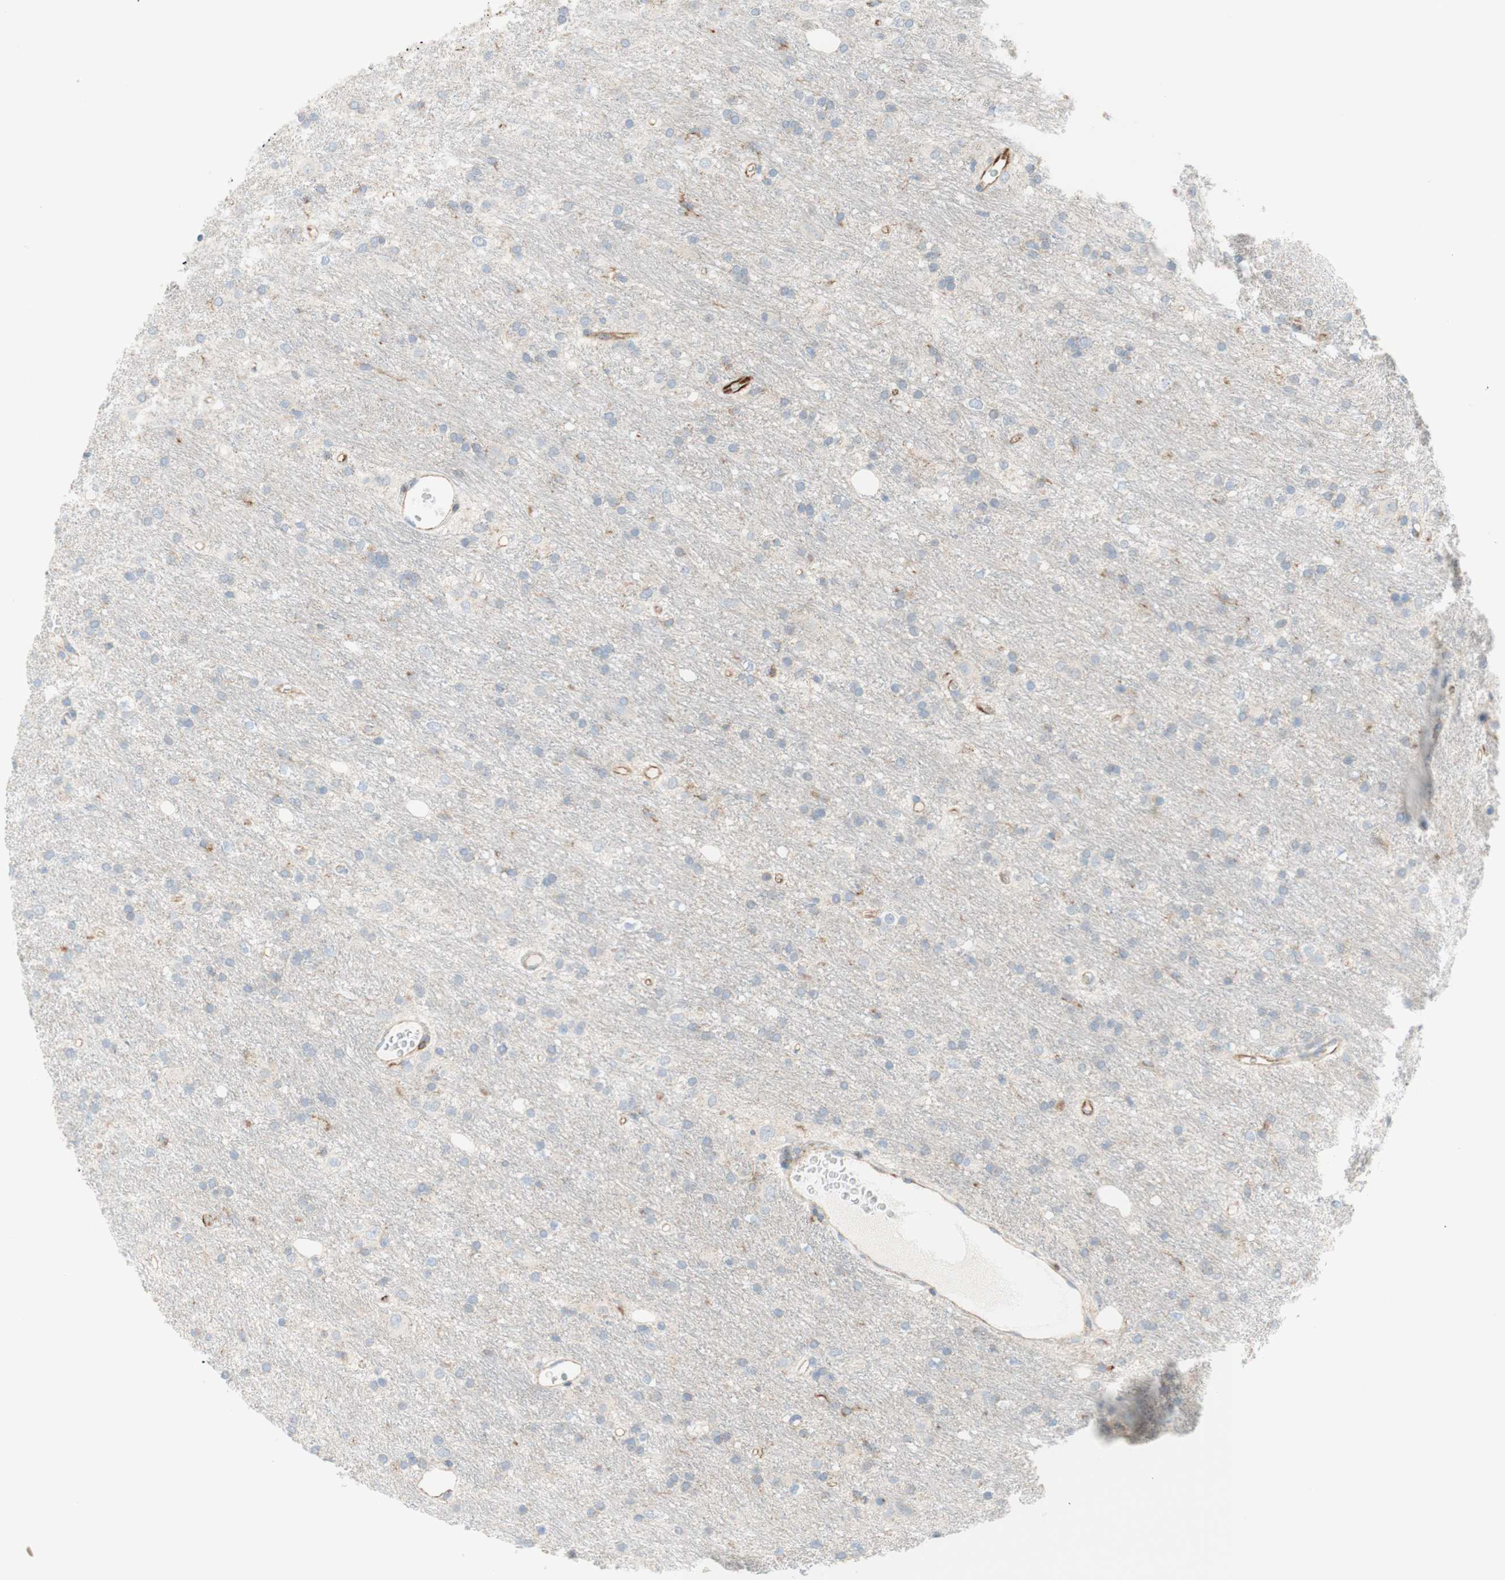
{"staining": {"intensity": "weak", "quantity": "<25%", "location": "cytoplasmic/membranous"}, "tissue": "glioma", "cell_type": "Tumor cells", "image_type": "cancer", "snomed": [{"axis": "morphology", "description": "Glioma, malignant, Low grade"}, {"axis": "topography", "description": "Brain"}], "caption": "Tumor cells are negative for brown protein staining in malignant glioma (low-grade). Nuclei are stained in blue.", "gene": "POU2AF1", "patient": {"sex": "male", "age": 77}}